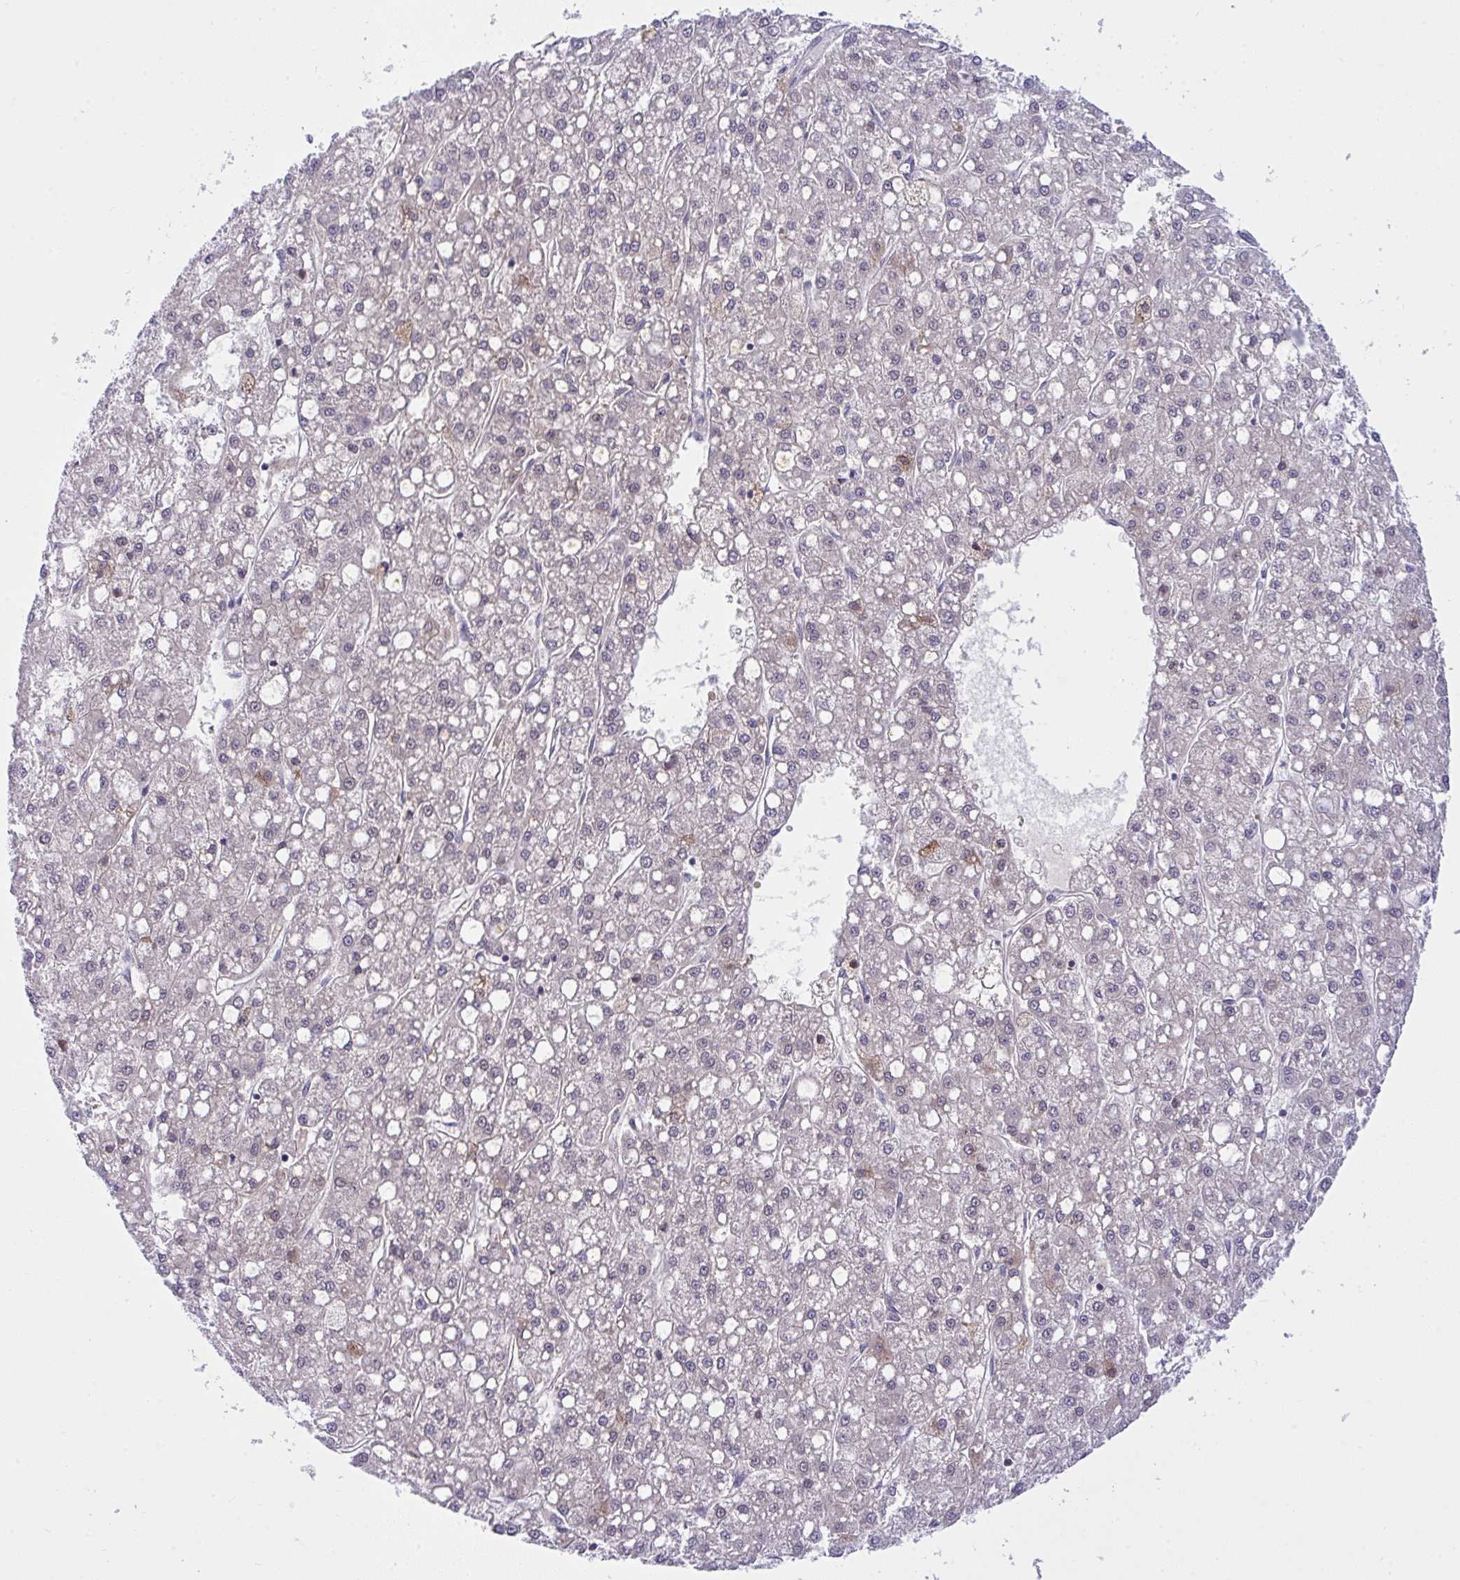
{"staining": {"intensity": "negative", "quantity": "none", "location": "none"}, "tissue": "liver cancer", "cell_type": "Tumor cells", "image_type": "cancer", "snomed": [{"axis": "morphology", "description": "Carcinoma, Hepatocellular, NOS"}, {"axis": "topography", "description": "Liver"}], "caption": "An image of human liver hepatocellular carcinoma is negative for staining in tumor cells. (DAB immunohistochemistry, high magnification).", "gene": "HOXD12", "patient": {"sex": "male", "age": 67}}